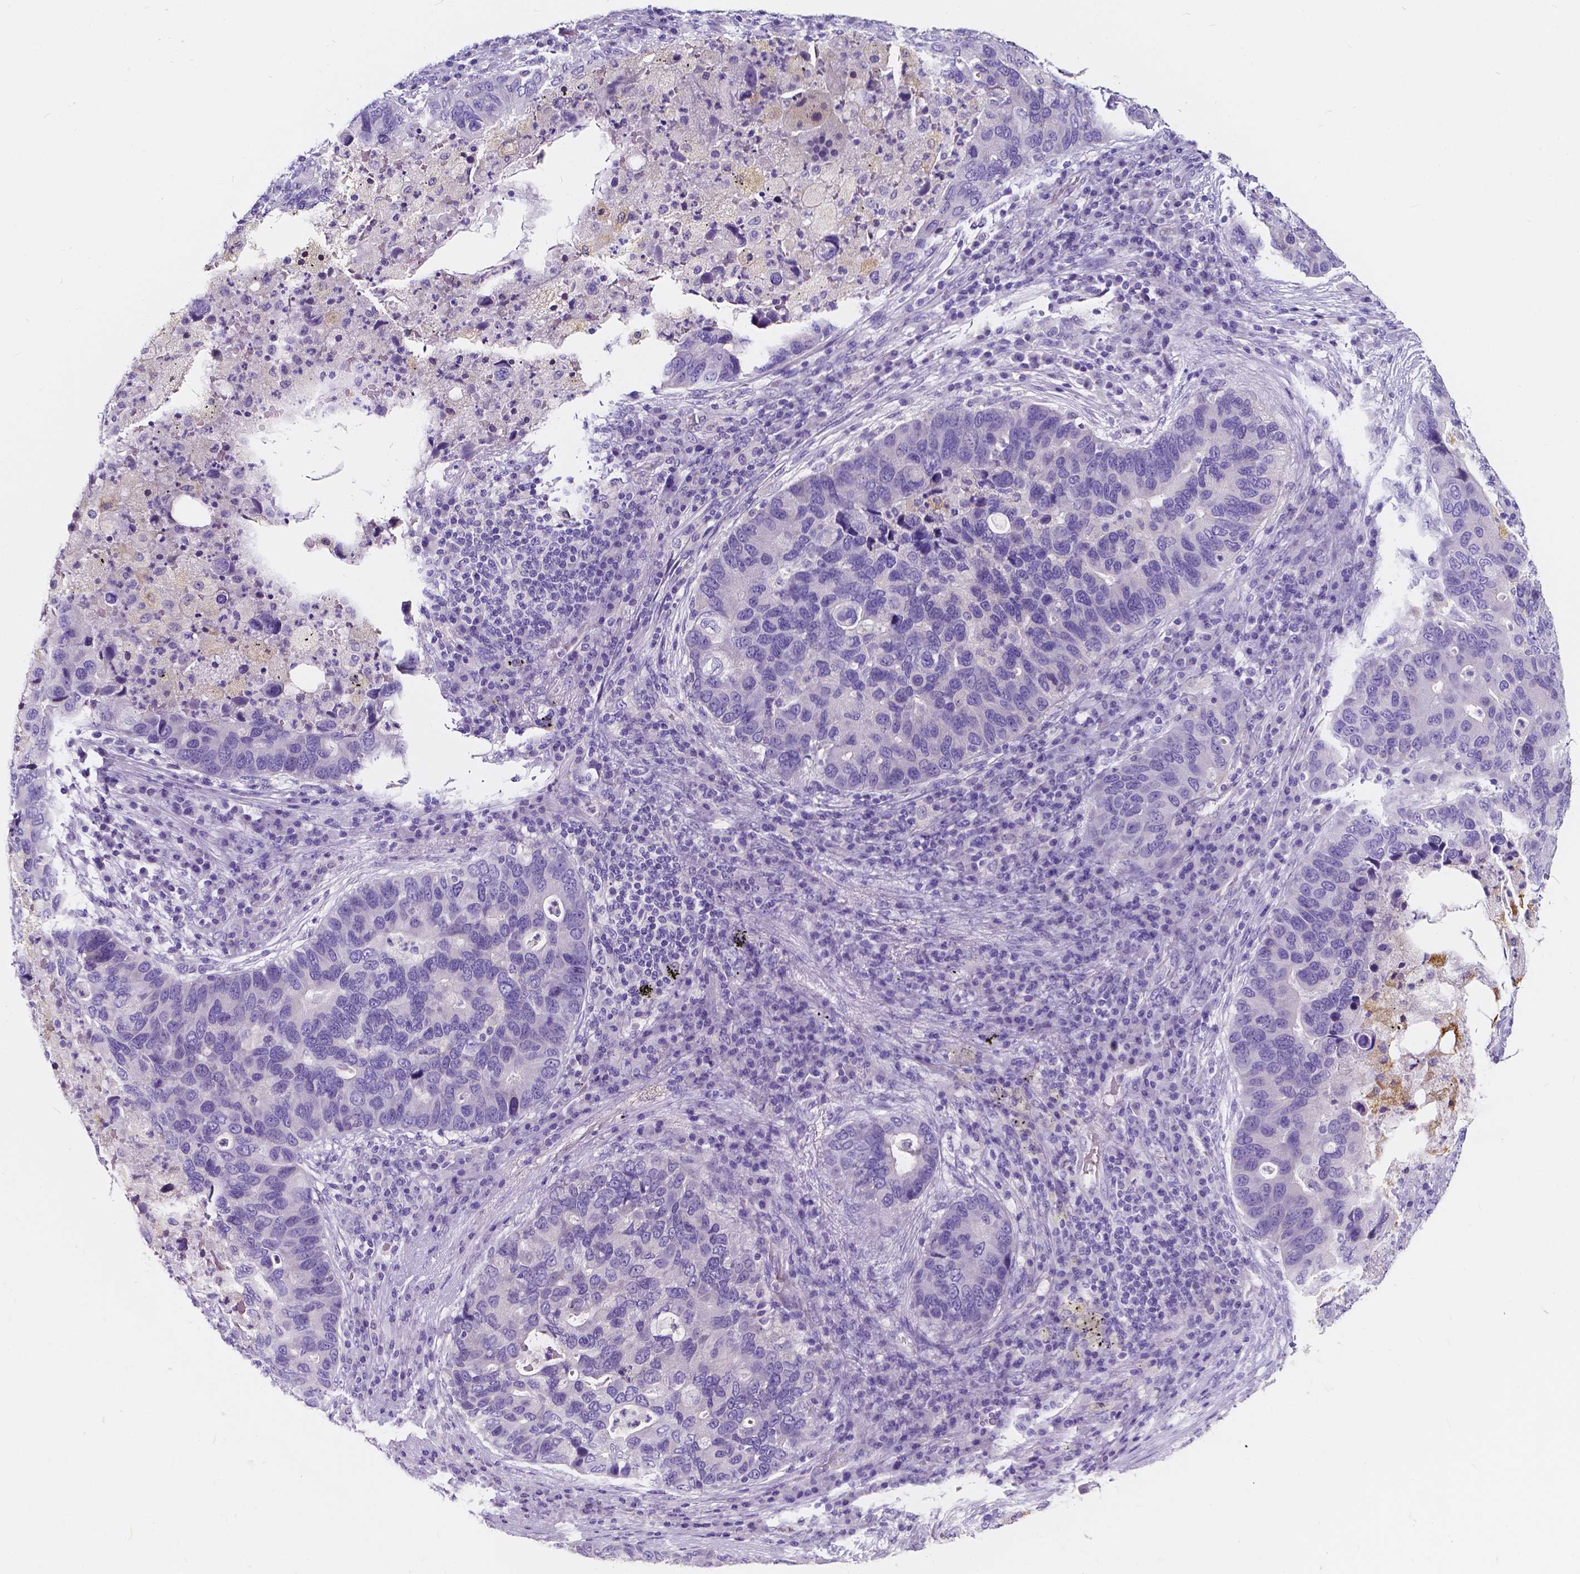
{"staining": {"intensity": "negative", "quantity": "none", "location": "none"}, "tissue": "lung cancer", "cell_type": "Tumor cells", "image_type": "cancer", "snomed": [{"axis": "morphology", "description": "Adenocarcinoma, NOS"}, {"axis": "morphology", "description": "Adenocarcinoma, metastatic, NOS"}, {"axis": "topography", "description": "Lymph node"}, {"axis": "topography", "description": "Lung"}], "caption": "High power microscopy image of an immunohistochemistry (IHC) micrograph of lung cancer, revealing no significant positivity in tumor cells.", "gene": "CLSTN2", "patient": {"sex": "female", "age": 54}}